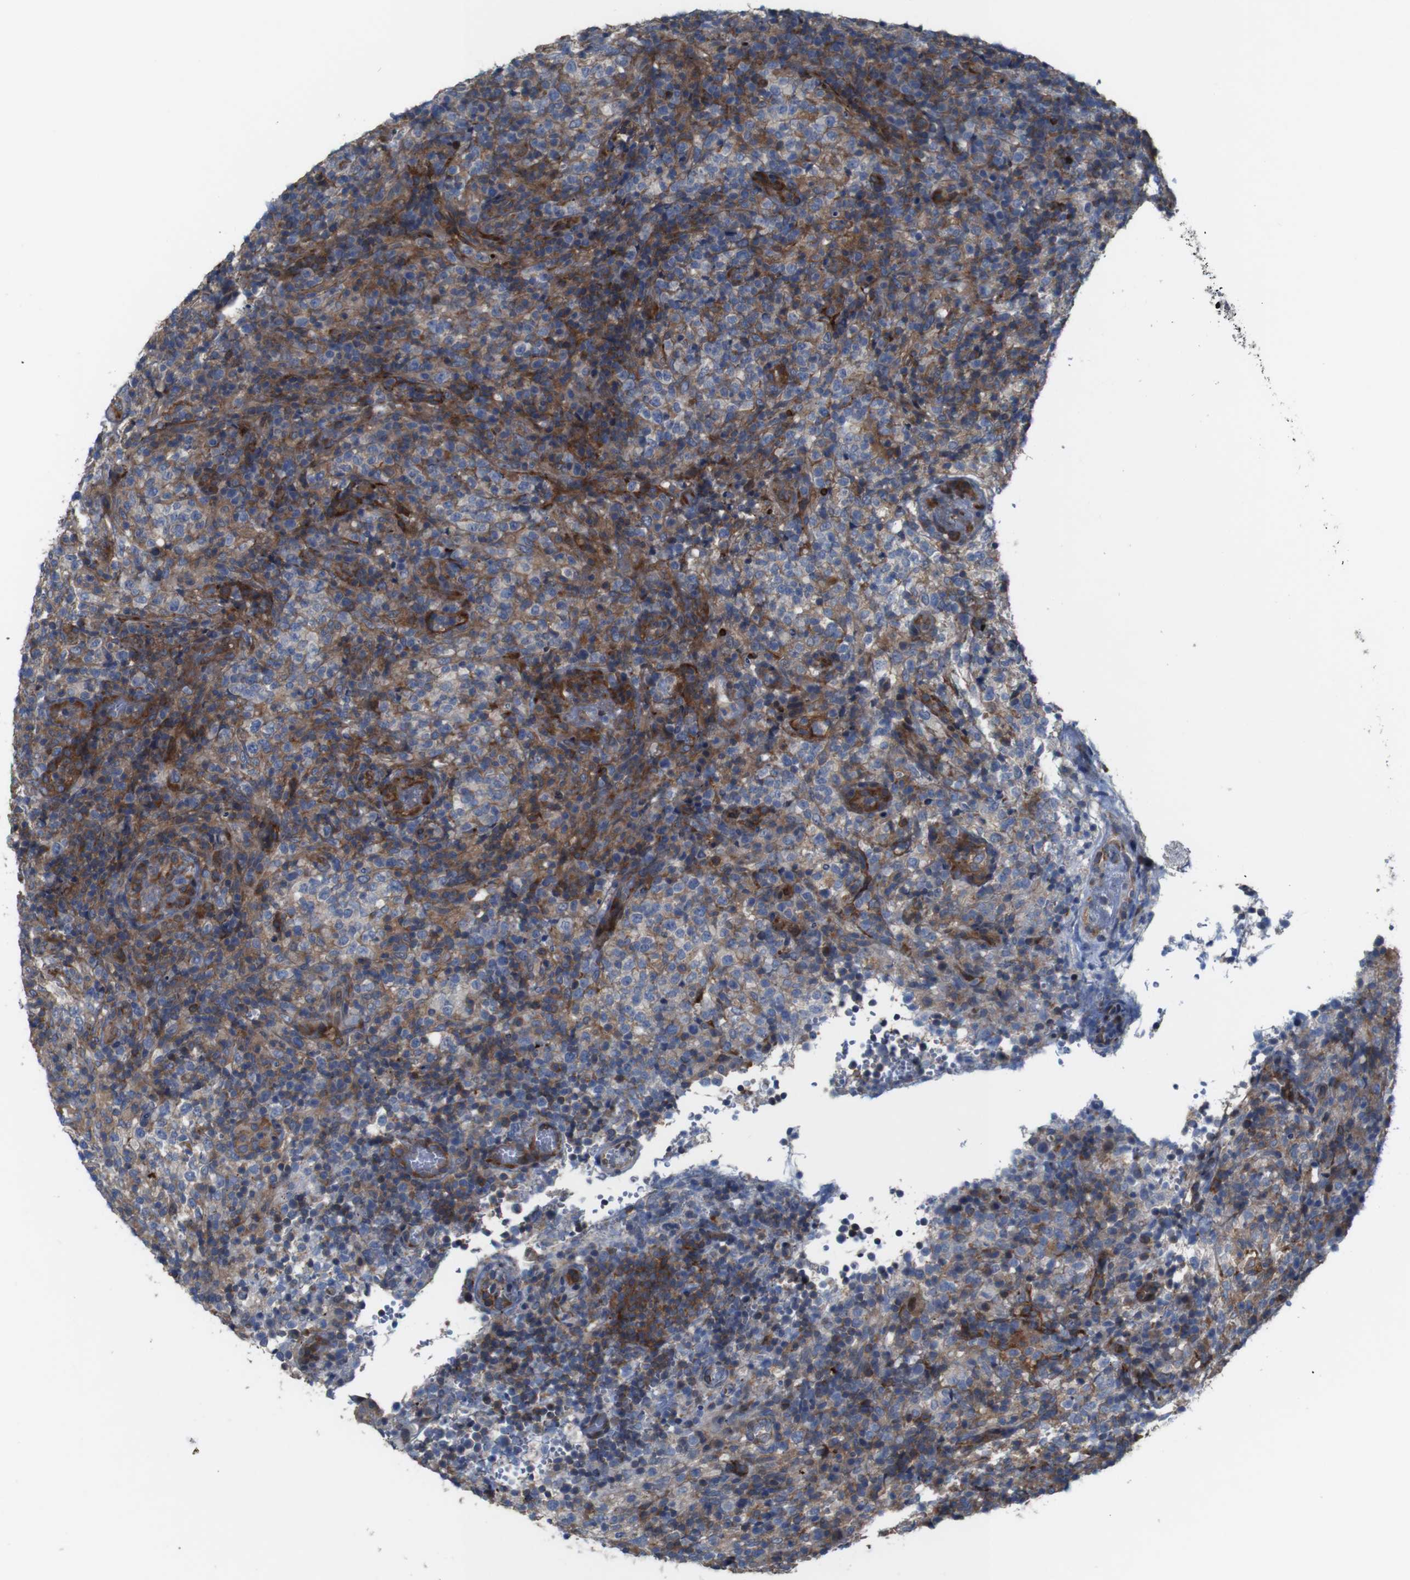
{"staining": {"intensity": "weak", "quantity": ">75%", "location": "cytoplasmic/membranous"}, "tissue": "lymphoma", "cell_type": "Tumor cells", "image_type": "cancer", "snomed": [{"axis": "morphology", "description": "Malignant lymphoma, non-Hodgkin's type, High grade"}, {"axis": "topography", "description": "Lymph node"}], "caption": "Human high-grade malignant lymphoma, non-Hodgkin's type stained for a protein (brown) exhibits weak cytoplasmic/membranous positive expression in about >75% of tumor cells.", "gene": "PCOLCE2", "patient": {"sex": "female", "age": 76}}